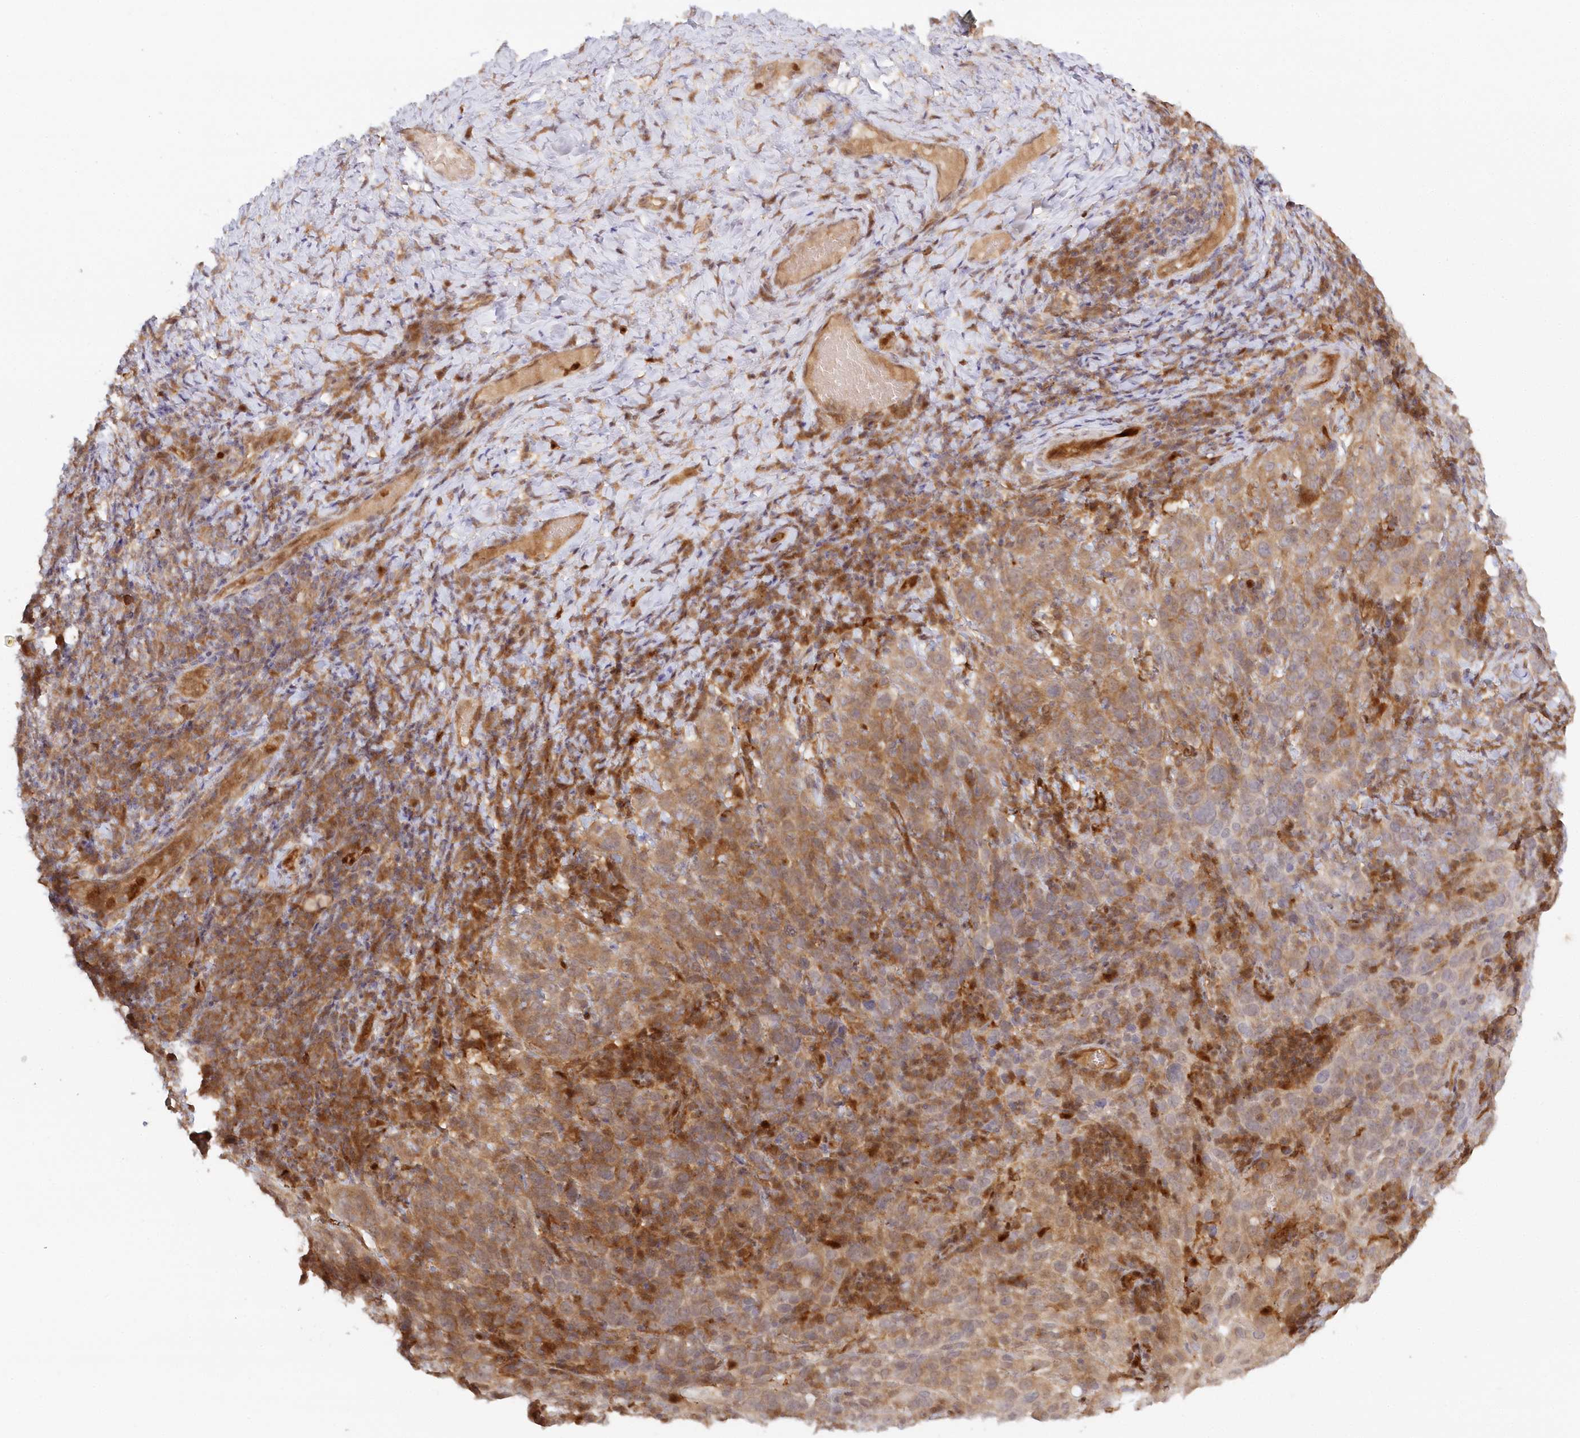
{"staining": {"intensity": "moderate", "quantity": "25%-75%", "location": "cytoplasmic/membranous"}, "tissue": "cervical cancer", "cell_type": "Tumor cells", "image_type": "cancer", "snomed": [{"axis": "morphology", "description": "Squamous cell carcinoma, NOS"}, {"axis": "topography", "description": "Cervix"}], "caption": "Tumor cells show medium levels of moderate cytoplasmic/membranous staining in about 25%-75% of cells in human cervical cancer (squamous cell carcinoma). The staining was performed using DAB (3,3'-diaminobenzidine), with brown indicating positive protein expression. Nuclei are stained blue with hematoxylin.", "gene": "GBE1", "patient": {"sex": "female", "age": 46}}